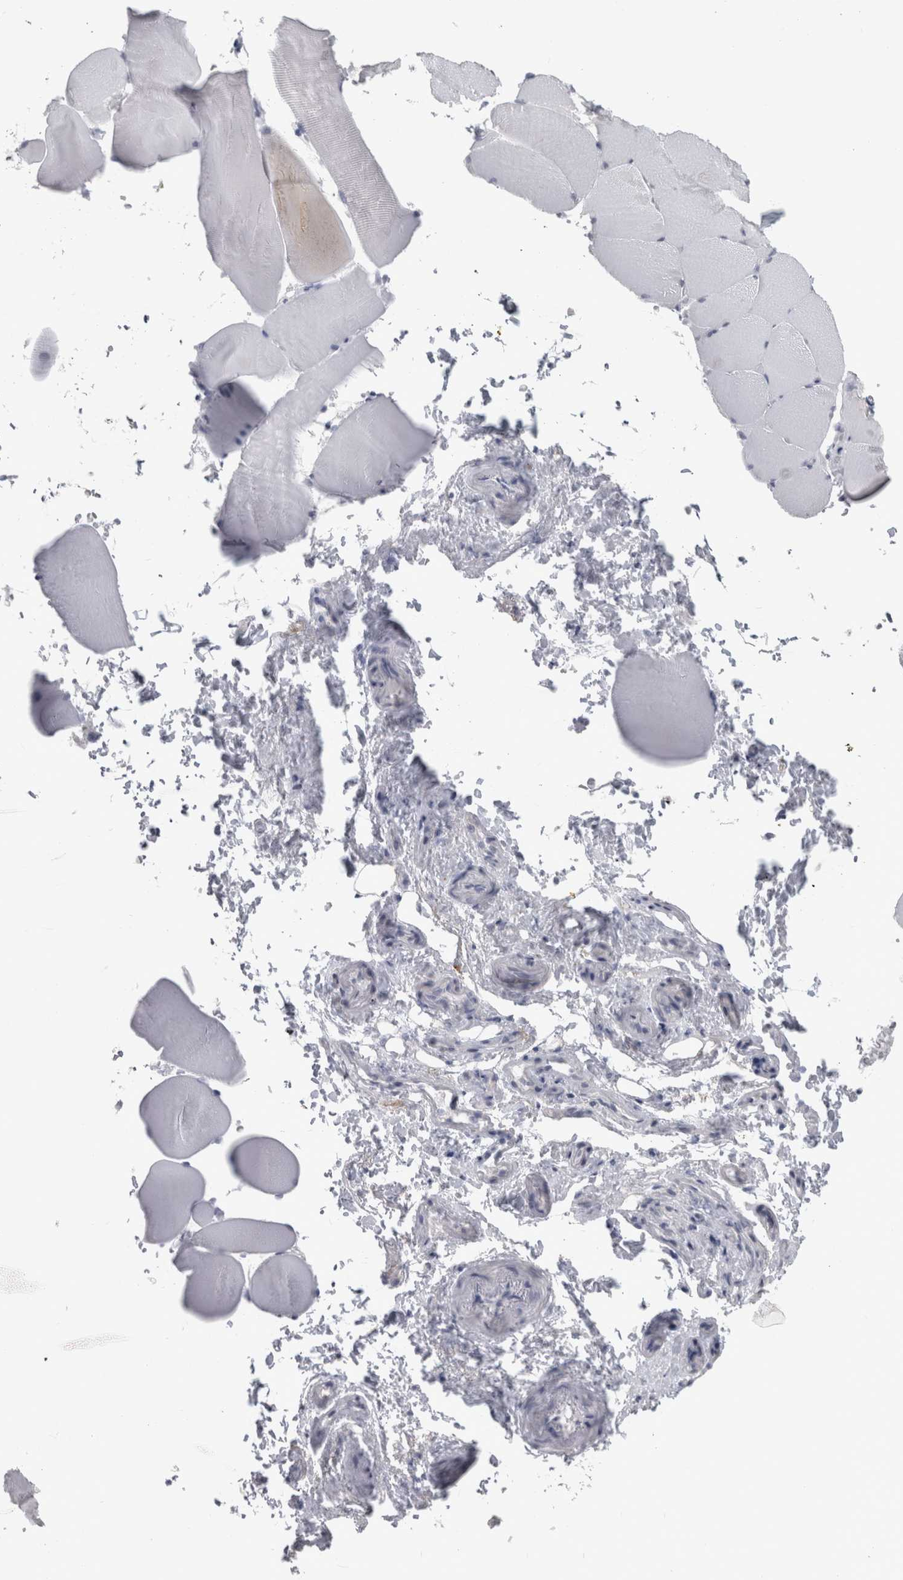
{"staining": {"intensity": "negative", "quantity": "none", "location": "none"}, "tissue": "skeletal muscle", "cell_type": "Myocytes", "image_type": "normal", "snomed": [{"axis": "morphology", "description": "Normal tissue, NOS"}, {"axis": "topography", "description": "Skeletal muscle"}, {"axis": "topography", "description": "Parathyroid gland"}], "caption": "Skeletal muscle stained for a protein using immunohistochemistry demonstrates no staining myocytes.", "gene": "TMEM242", "patient": {"sex": "female", "age": 37}}